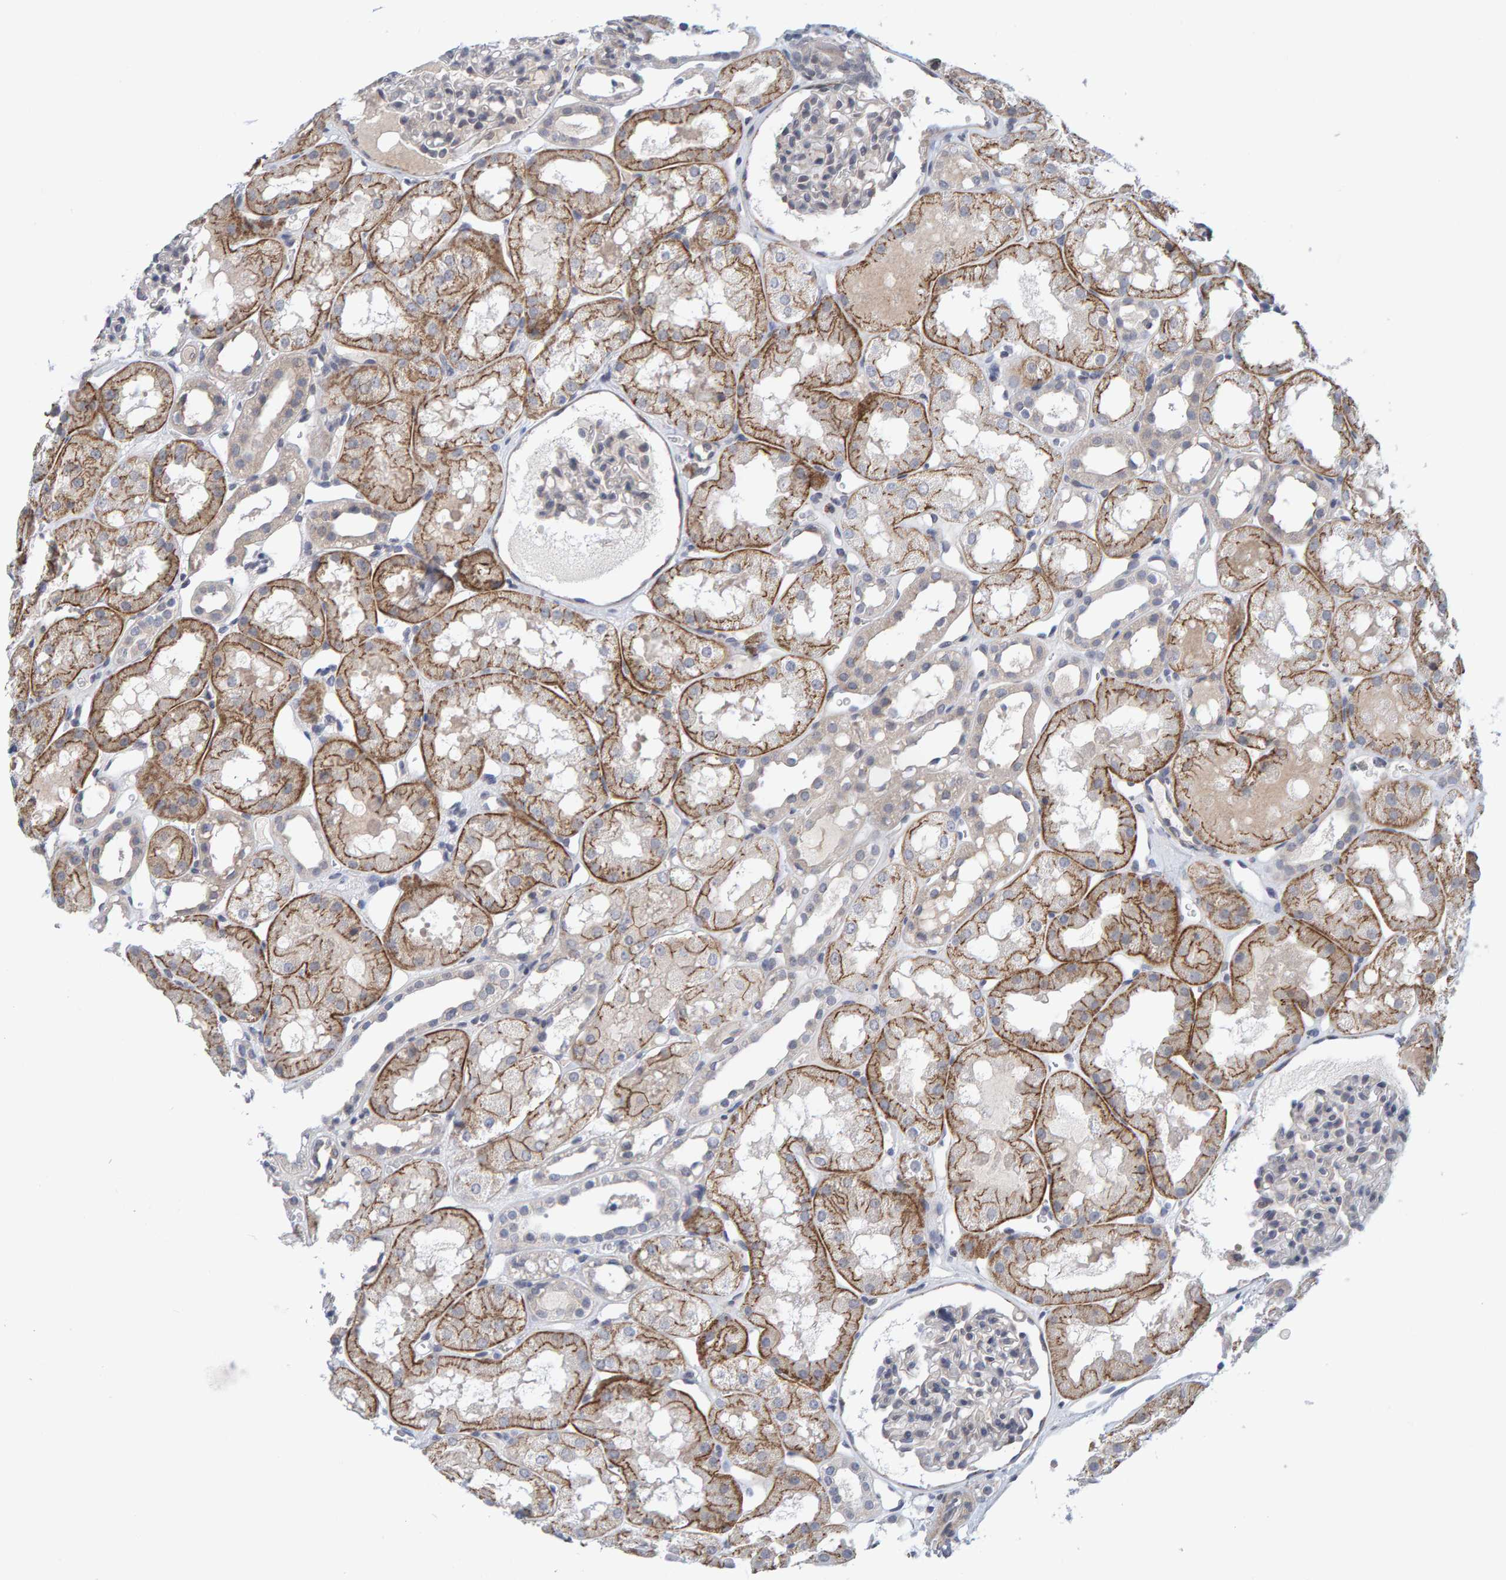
{"staining": {"intensity": "negative", "quantity": "none", "location": "none"}, "tissue": "kidney", "cell_type": "Cells in glomeruli", "image_type": "normal", "snomed": [{"axis": "morphology", "description": "Normal tissue, NOS"}, {"axis": "topography", "description": "Kidney"}, {"axis": "topography", "description": "Urinary bladder"}], "caption": "Image shows no protein positivity in cells in glomeruli of normal kidney.", "gene": "CDH2", "patient": {"sex": "male", "age": 16}}